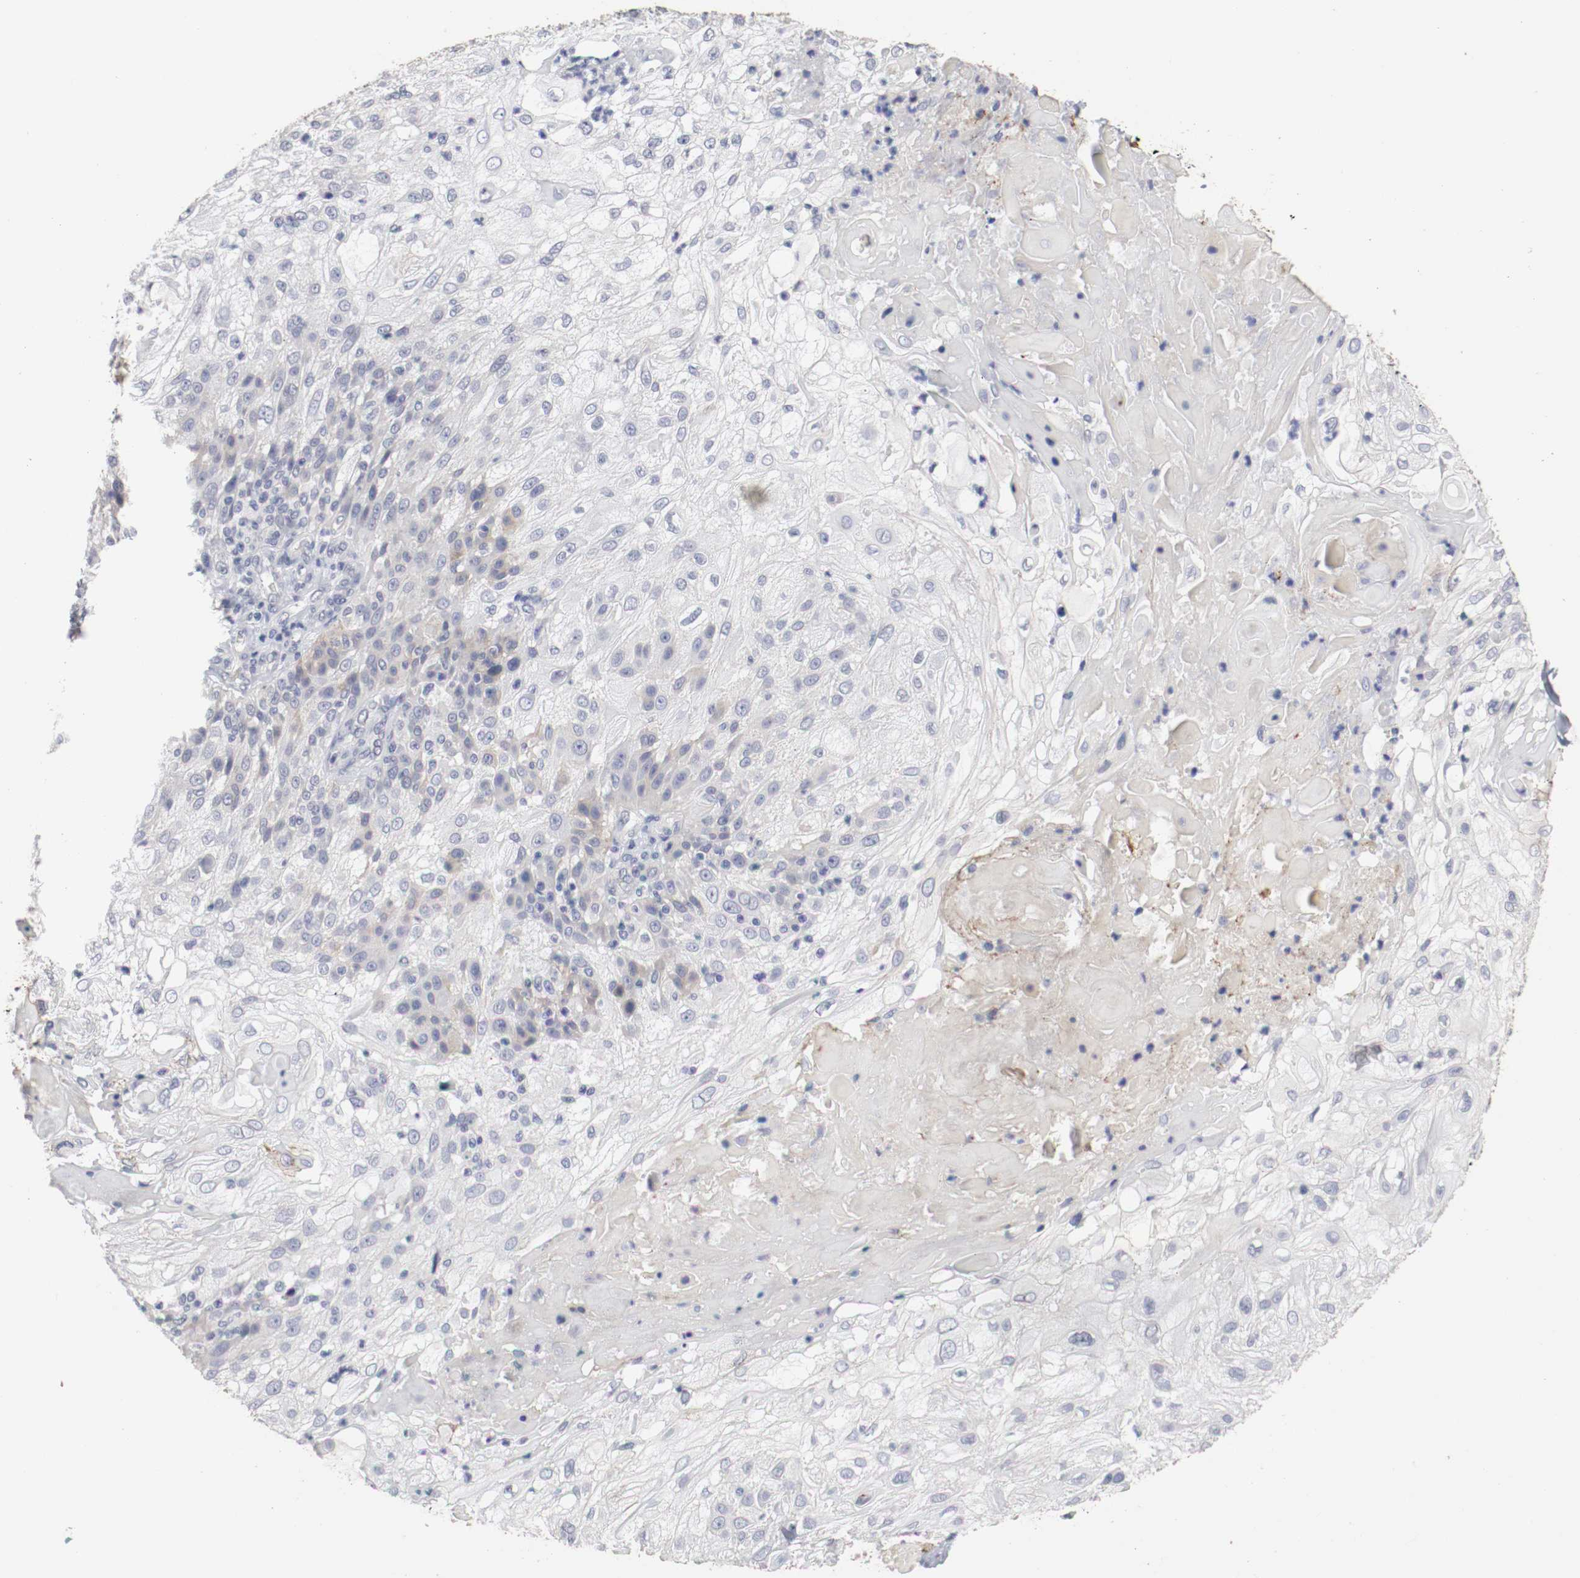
{"staining": {"intensity": "negative", "quantity": "none", "location": "none"}, "tissue": "skin cancer", "cell_type": "Tumor cells", "image_type": "cancer", "snomed": [{"axis": "morphology", "description": "Normal tissue, NOS"}, {"axis": "morphology", "description": "Squamous cell carcinoma, NOS"}, {"axis": "topography", "description": "Skin"}], "caption": "An immunohistochemistry (IHC) image of skin cancer (squamous cell carcinoma) is shown. There is no staining in tumor cells of skin cancer (squamous cell carcinoma). (DAB (3,3'-diaminobenzidine) IHC visualized using brightfield microscopy, high magnification).", "gene": "KIT", "patient": {"sex": "female", "age": 83}}